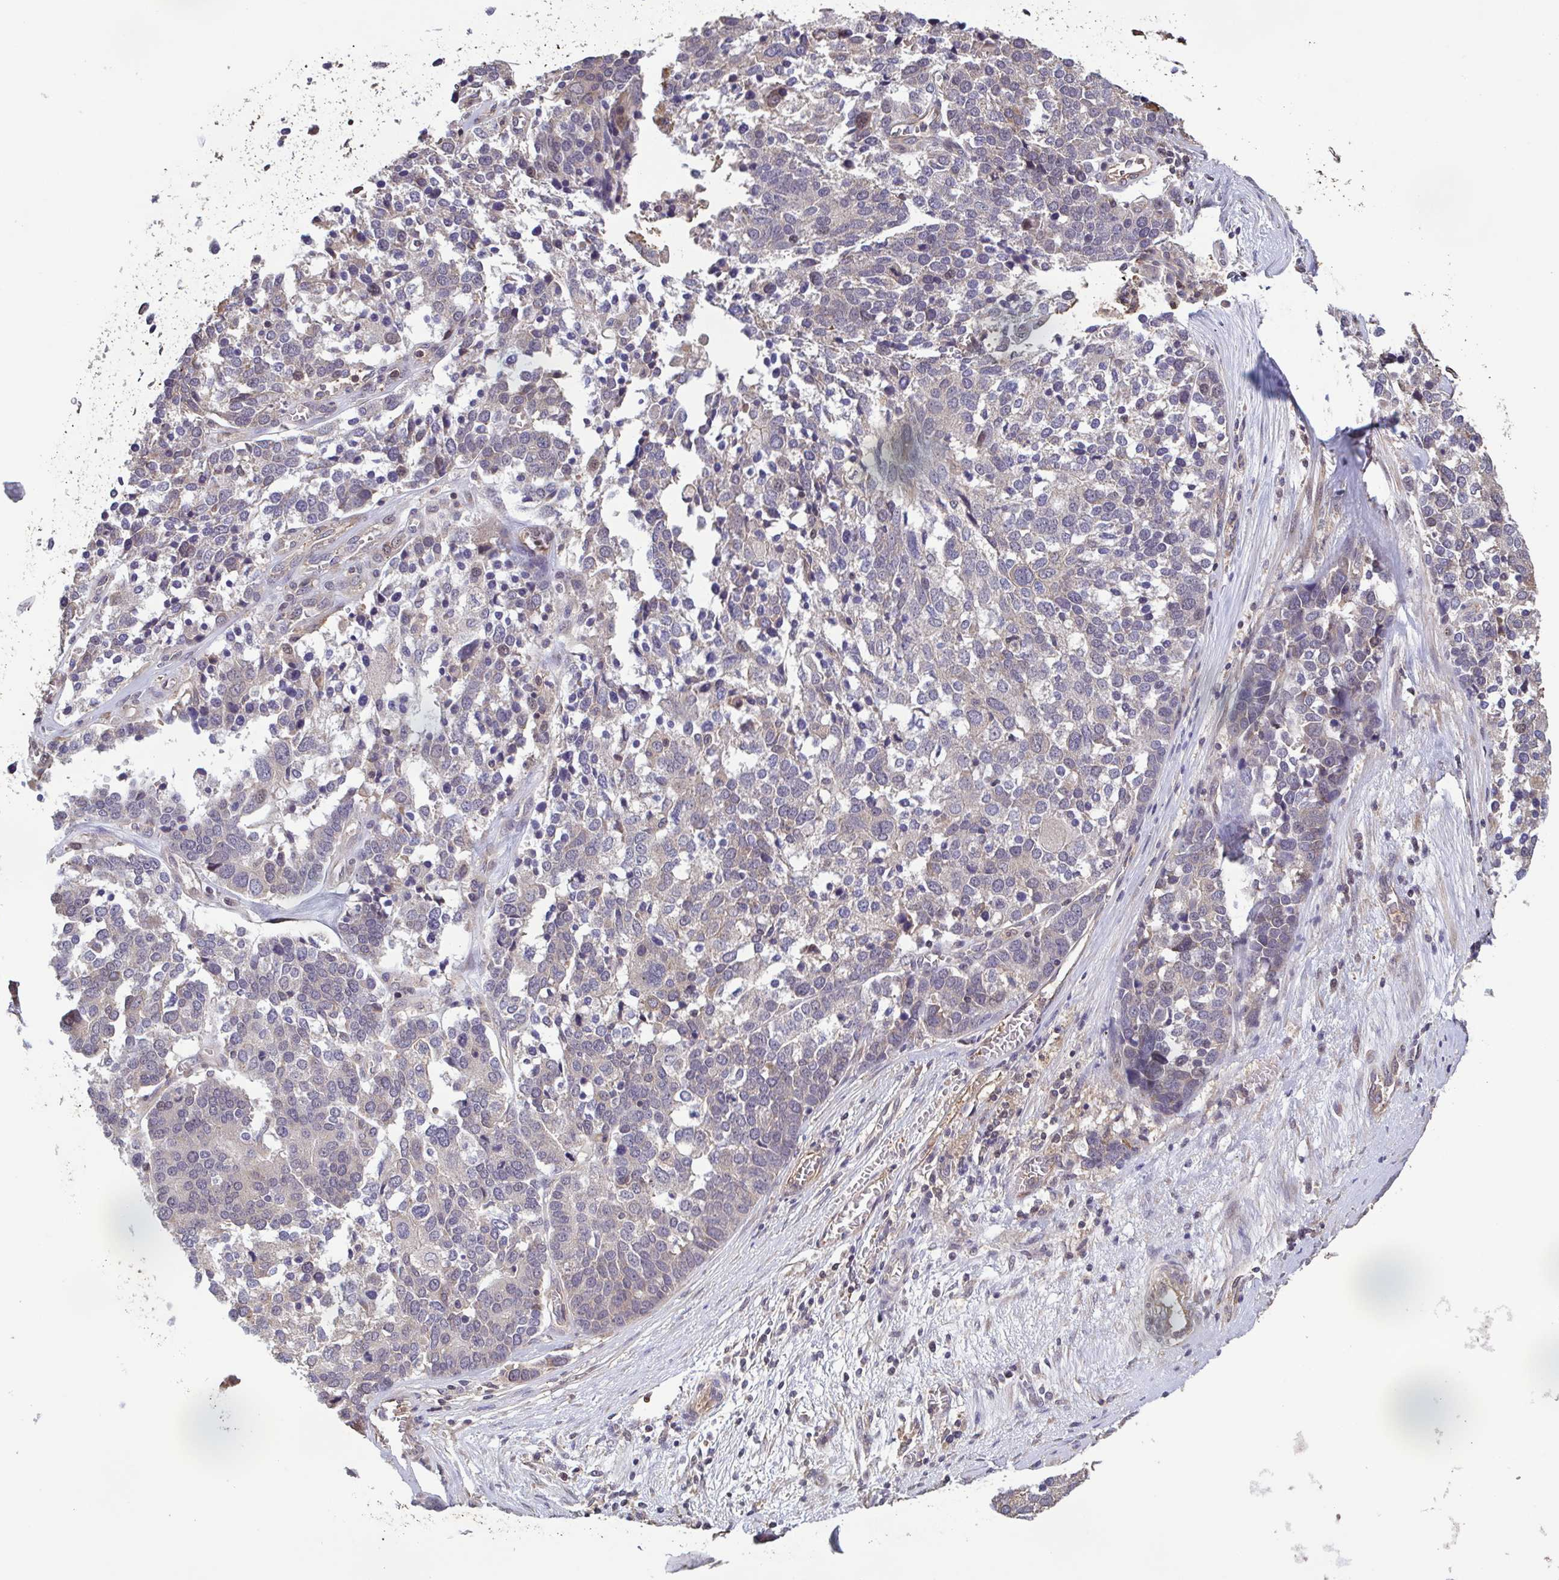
{"staining": {"intensity": "negative", "quantity": "none", "location": "none"}, "tissue": "ovarian cancer", "cell_type": "Tumor cells", "image_type": "cancer", "snomed": [{"axis": "morphology", "description": "Cystadenocarcinoma, serous, NOS"}, {"axis": "topography", "description": "Ovary"}], "caption": "A photomicrograph of ovarian cancer (serous cystadenocarcinoma) stained for a protein exhibits no brown staining in tumor cells.", "gene": "ZNF200", "patient": {"sex": "female", "age": 44}}